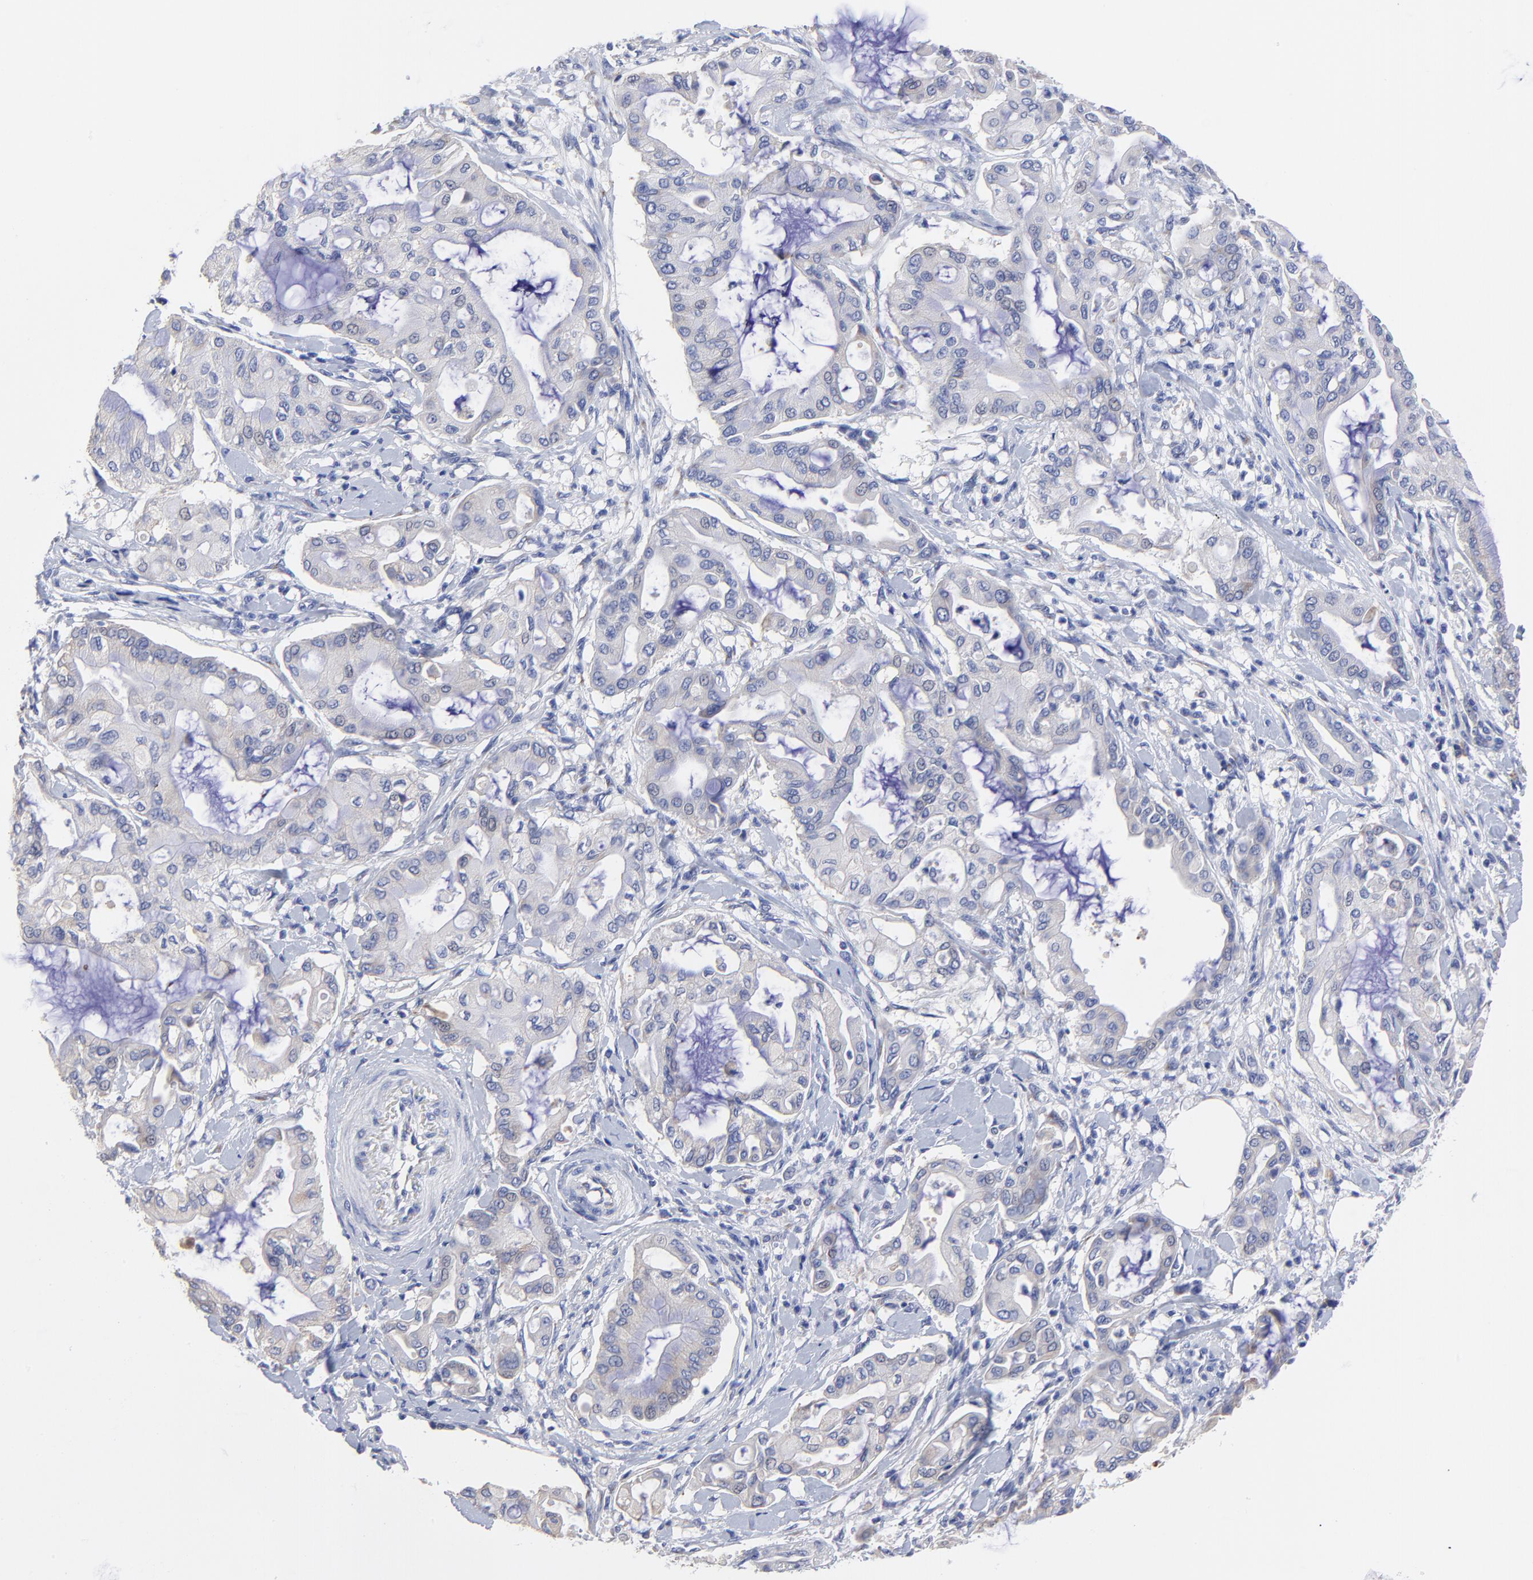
{"staining": {"intensity": "weak", "quantity": "<25%", "location": "cytoplasmic/membranous"}, "tissue": "pancreatic cancer", "cell_type": "Tumor cells", "image_type": "cancer", "snomed": [{"axis": "morphology", "description": "Adenocarcinoma, NOS"}, {"axis": "morphology", "description": "Adenocarcinoma, metastatic, NOS"}, {"axis": "topography", "description": "Lymph node"}, {"axis": "topography", "description": "Pancreas"}, {"axis": "topography", "description": "Duodenum"}], "caption": "A high-resolution photomicrograph shows IHC staining of pancreatic cancer, which shows no significant expression in tumor cells.", "gene": "LAX1", "patient": {"sex": "female", "age": 64}}